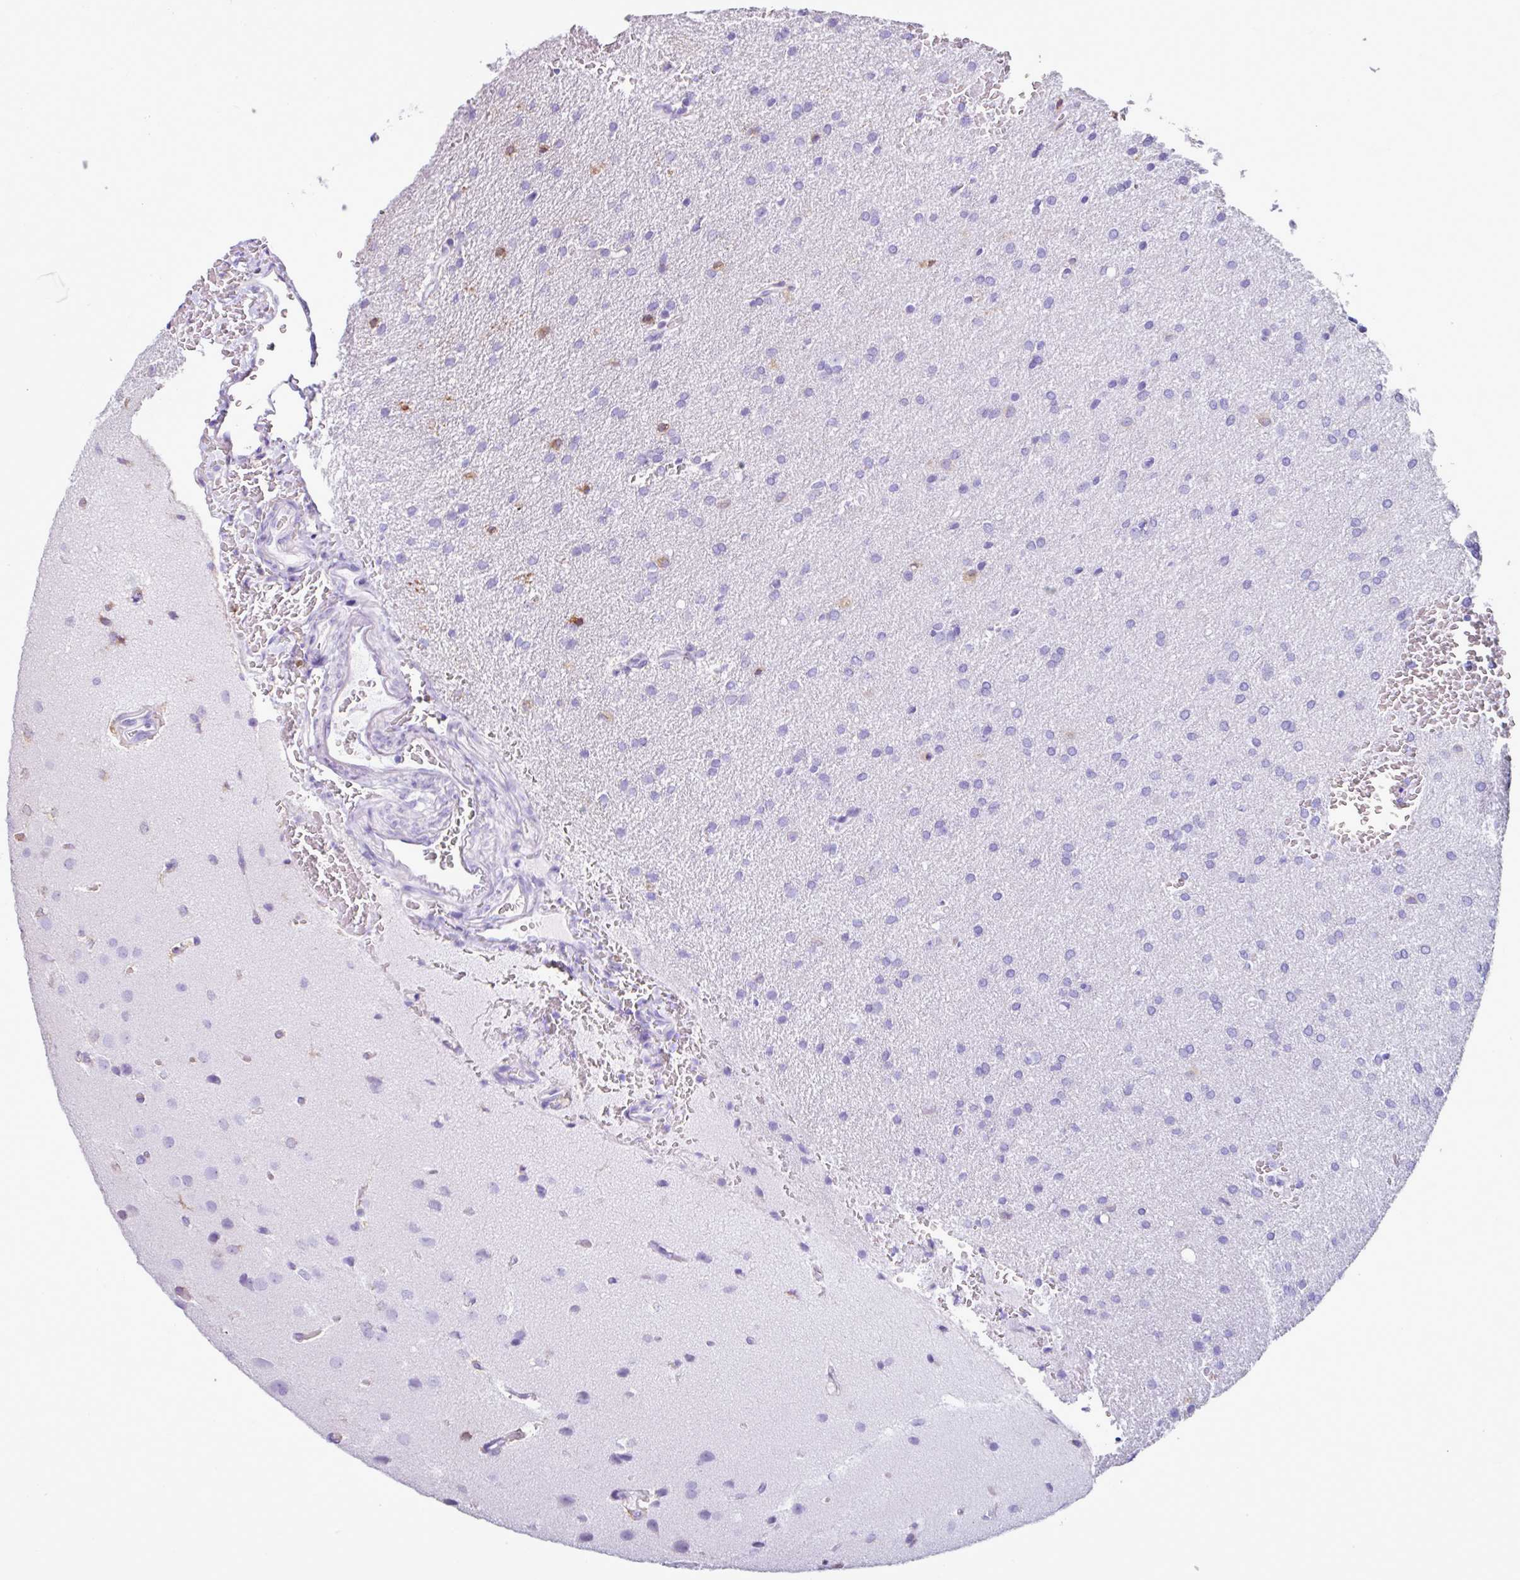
{"staining": {"intensity": "negative", "quantity": "none", "location": "none"}, "tissue": "glioma", "cell_type": "Tumor cells", "image_type": "cancer", "snomed": [{"axis": "morphology", "description": "Glioma, malignant, Low grade"}, {"axis": "topography", "description": "Brain"}], "caption": "Immunohistochemical staining of glioma reveals no significant expression in tumor cells.", "gene": "PPP1R35", "patient": {"sex": "female", "age": 33}}